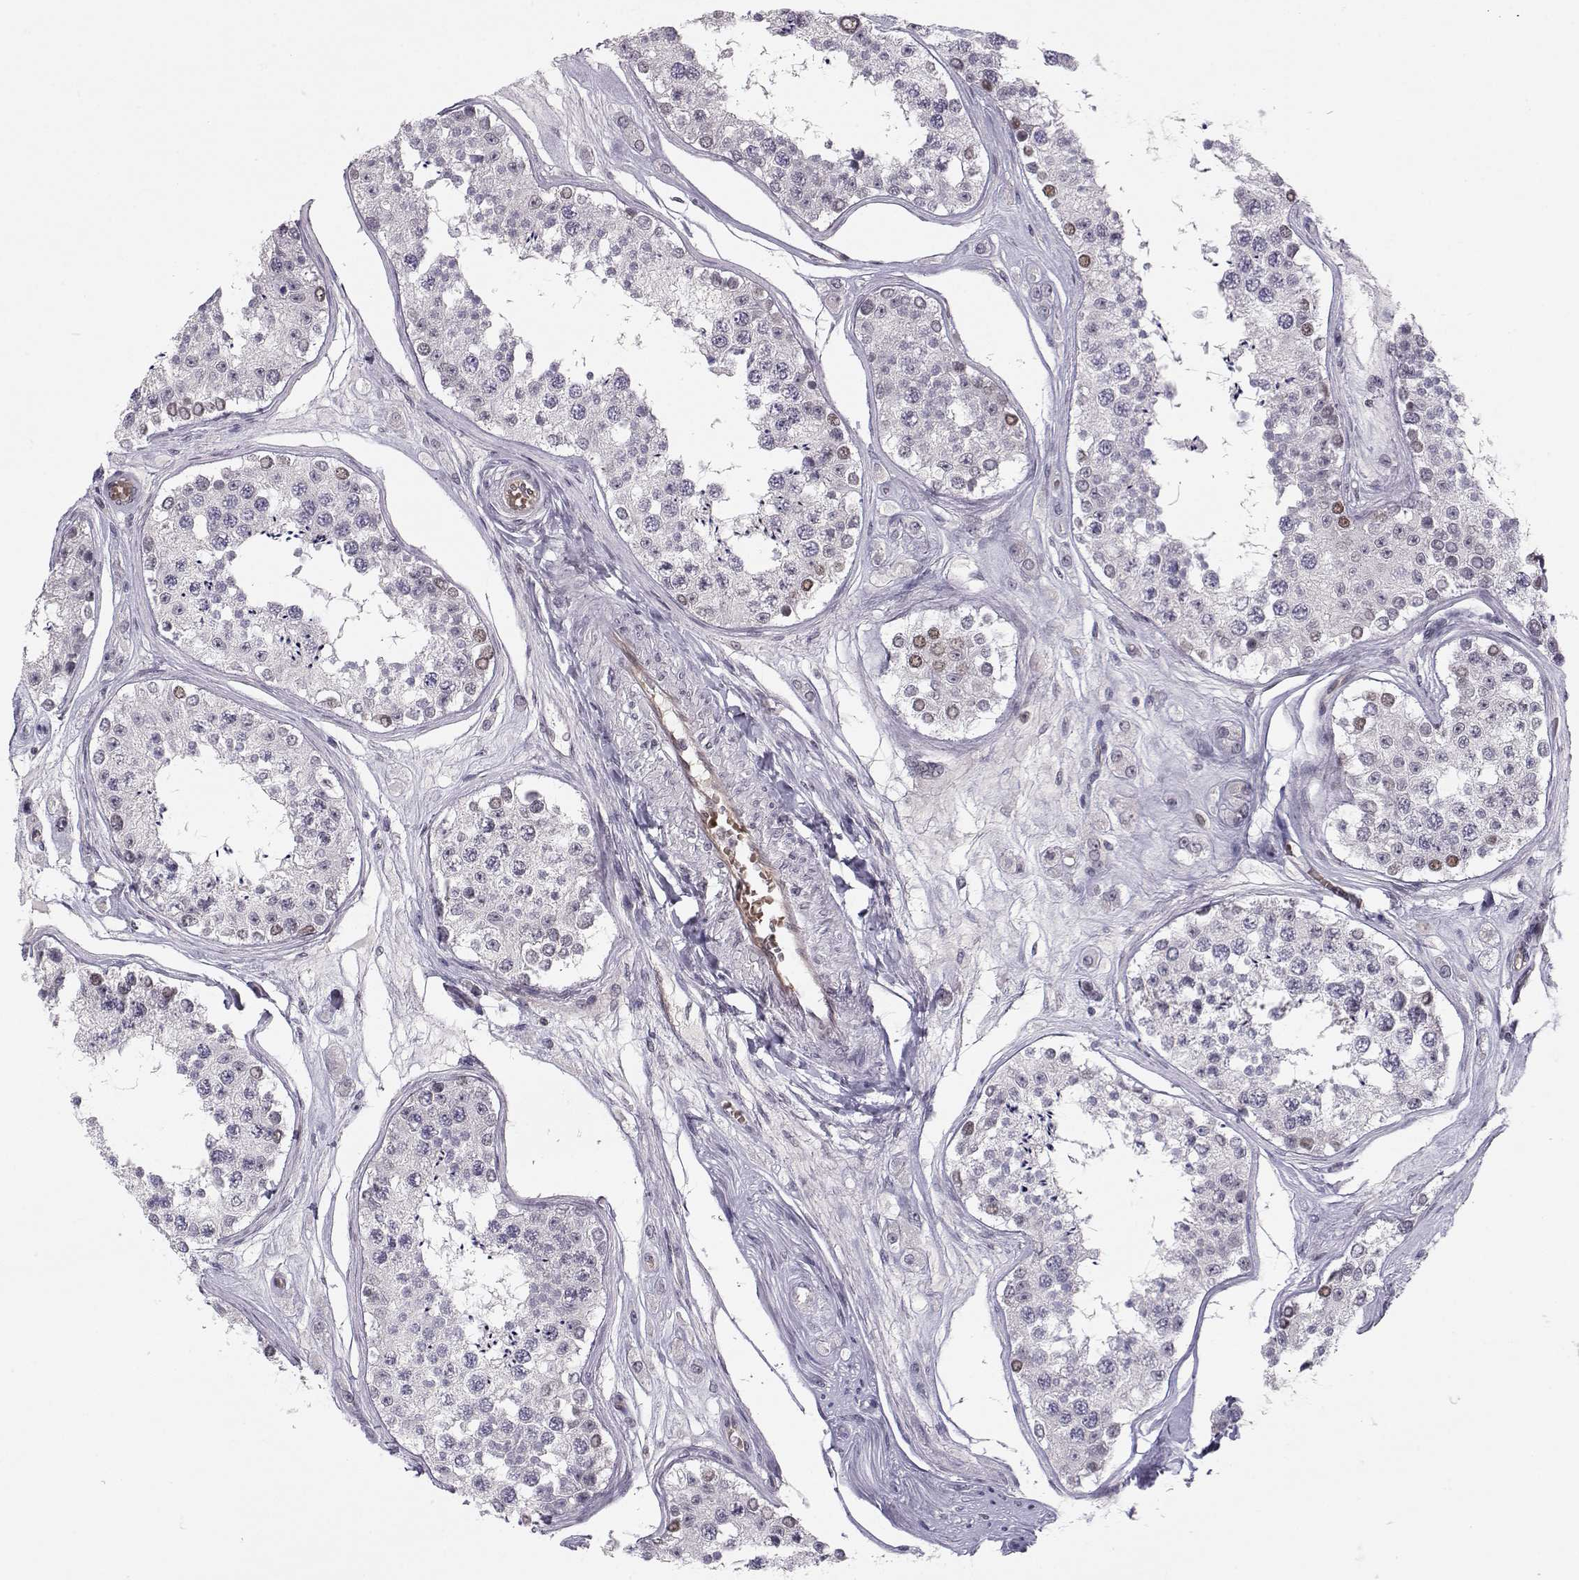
{"staining": {"intensity": "moderate", "quantity": "<25%", "location": "cytoplasmic/membranous,nuclear"}, "tissue": "testis", "cell_type": "Cells in seminiferous ducts", "image_type": "normal", "snomed": [{"axis": "morphology", "description": "Normal tissue, NOS"}, {"axis": "topography", "description": "Testis"}], "caption": "Testis stained with immunohistochemistry (IHC) reveals moderate cytoplasmic/membranous,nuclear staining in approximately <25% of cells in seminiferous ducts. The staining was performed using DAB (3,3'-diaminobenzidine), with brown indicating positive protein expression. Nuclei are stained blue with hematoxylin.", "gene": "KIF13B", "patient": {"sex": "male", "age": 25}}